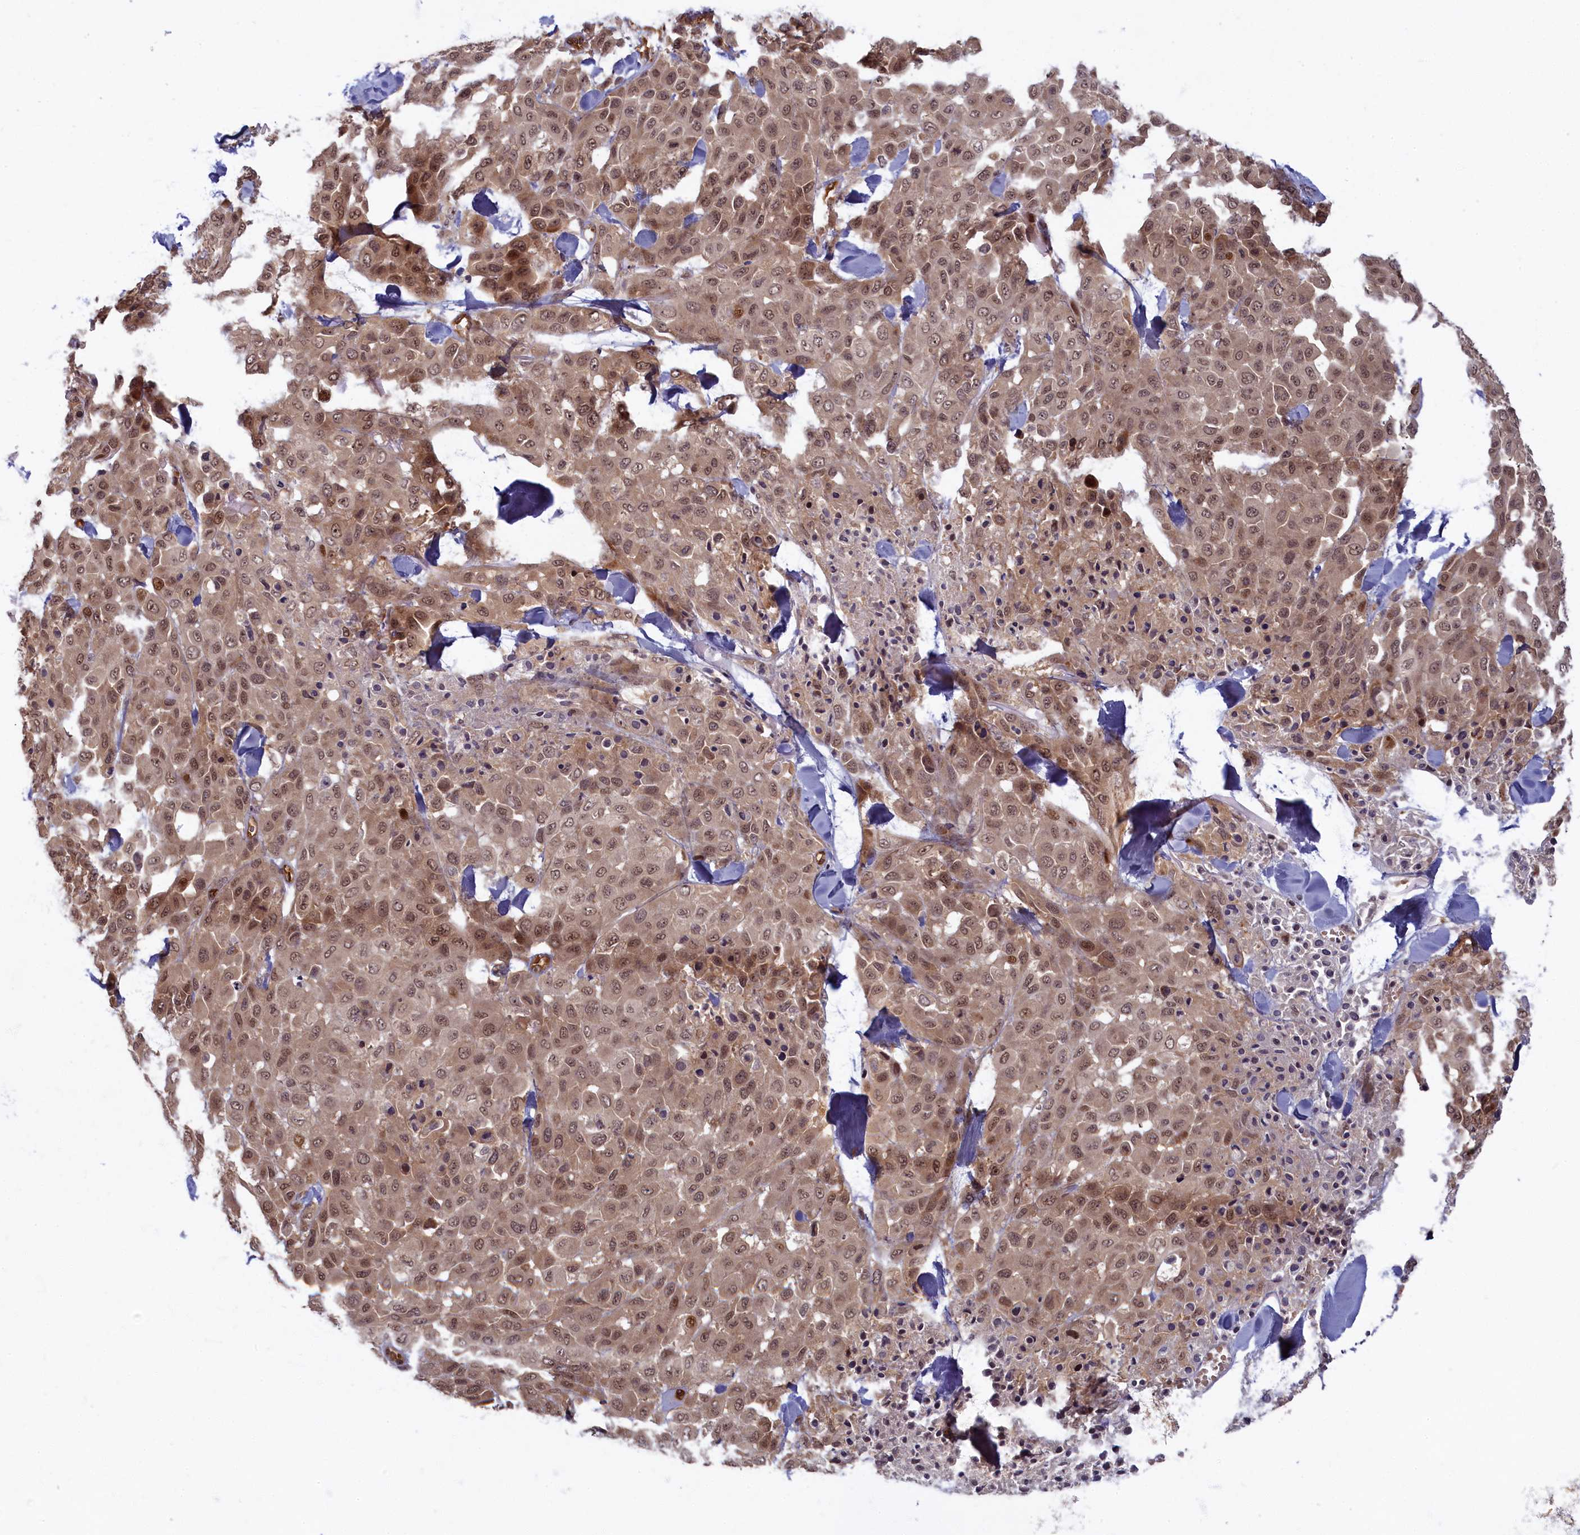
{"staining": {"intensity": "moderate", "quantity": ">75%", "location": "cytoplasmic/membranous,nuclear"}, "tissue": "melanoma", "cell_type": "Tumor cells", "image_type": "cancer", "snomed": [{"axis": "morphology", "description": "Malignant melanoma, Metastatic site"}, {"axis": "topography", "description": "Skin"}], "caption": "Malignant melanoma (metastatic site) was stained to show a protein in brown. There is medium levels of moderate cytoplasmic/membranous and nuclear positivity in about >75% of tumor cells. (Brightfield microscopy of DAB IHC at high magnification).", "gene": "SNRK", "patient": {"sex": "female", "age": 81}}